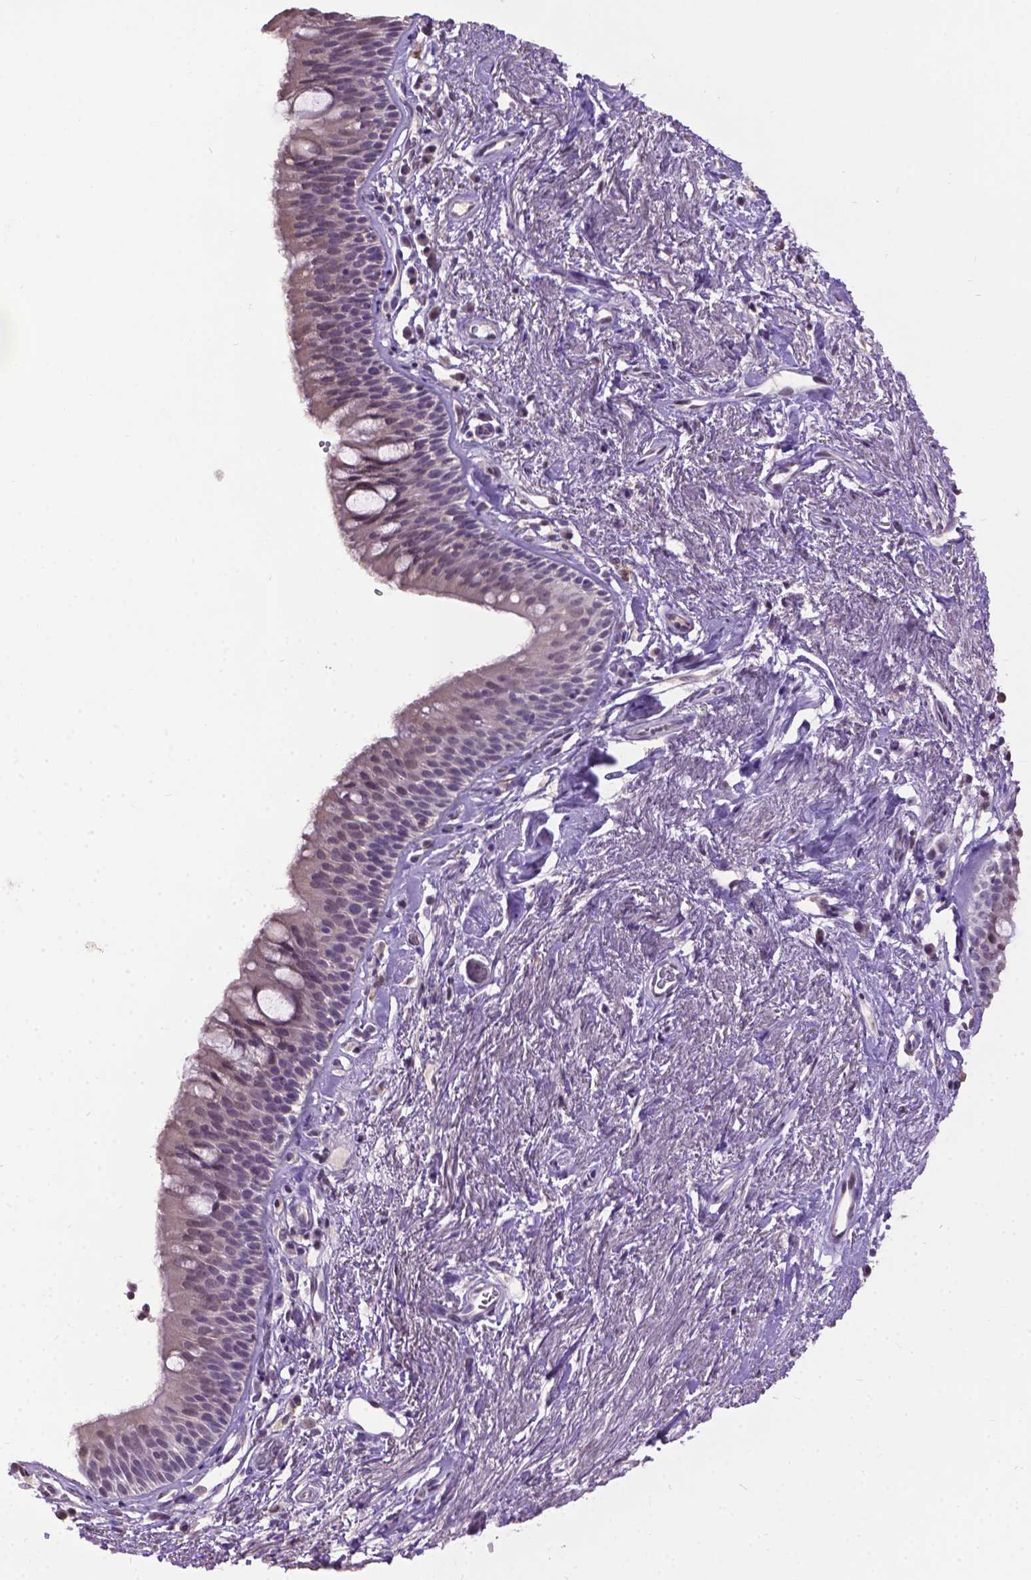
{"staining": {"intensity": "weak", "quantity": "<25%", "location": "nuclear"}, "tissue": "bronchus", "cell_type": "Respiratory epithelial cells", "image_type": "normal", "snomed": [{"axis": "morphology", "description": "Normal tissue, NOS"}, {"axis": "topography", "description": "Cartilage tissue"}, {"axis": "topography", "description": "Bronchus"}], "caption": "This is a photomicrograph of immunohistochemistry (IHC) staining of benign bronchus, which shows no positivity in respiratory epithelial cells. The staining was performed using DAB to visualize the protein expression in brown, while the nuclei were stained in blue with hematoxylin (Magnification: 20x).", "gene": "CPM", "patient": {"sex": "male", "age": 58}}